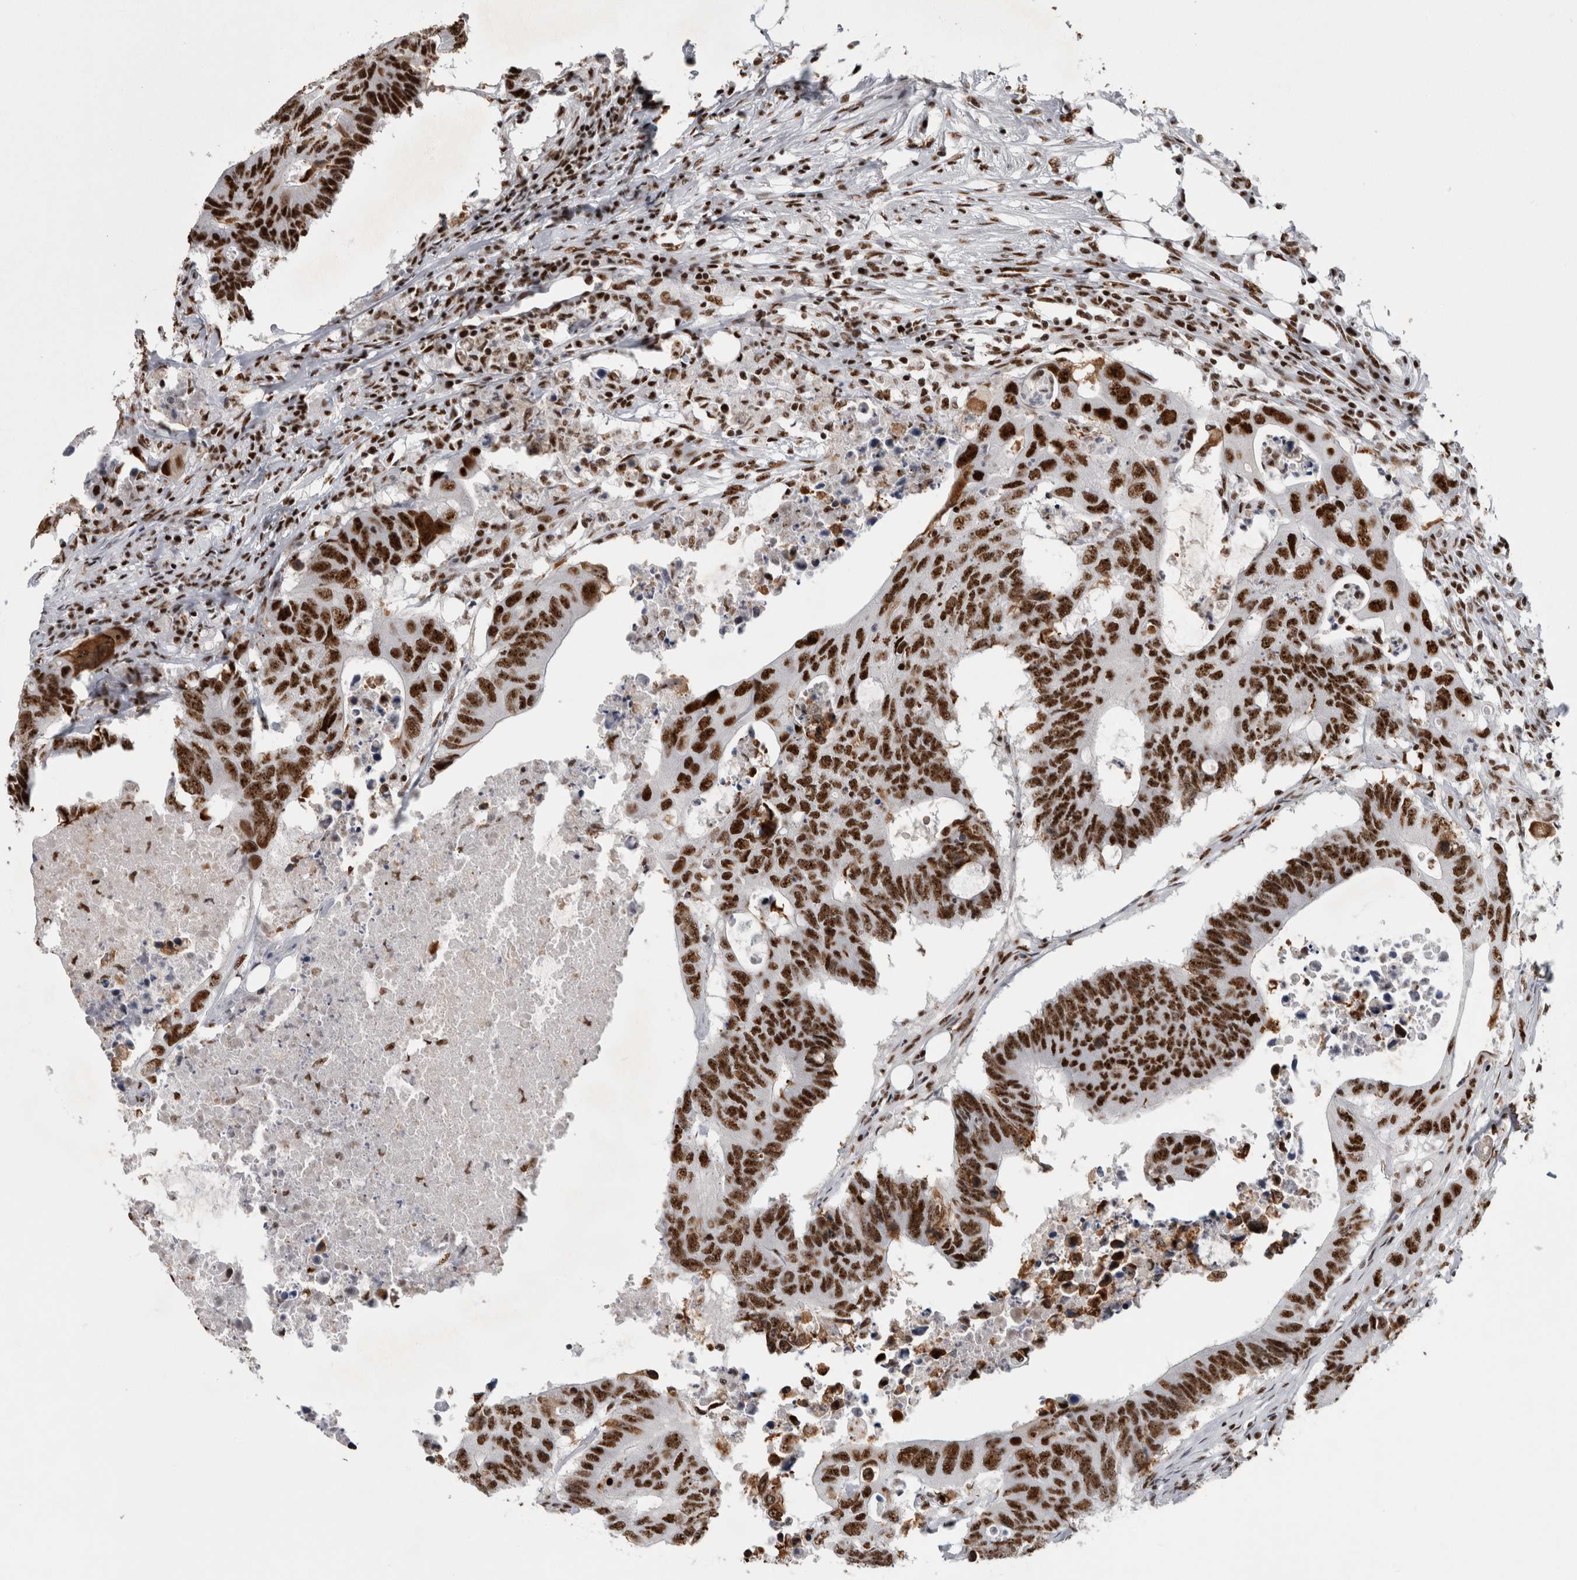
{"staining": {"intensity": "strong", "quantity": ">75%", "location": "nuclear"}, "tissue": "colorectal cancer", "cell_type": "Tumor cells", "image_type": "cancer", "snomed": [{"axis": "morphology", "description": "Adenocarcinoma, NOS"}, {"axis": "topography", "description": "Colon"}], "caption": "Strong nuclear staining is present in approximately >75% of tumor cells in colorectal cancer (adenocarcinoma). The staining was performed using DAB, with brown indicating positive protein expression. Nuclei are stained blue with hematoxylin.", "gene": "NCL", "patient": {"sex": "male", "age": 71}}